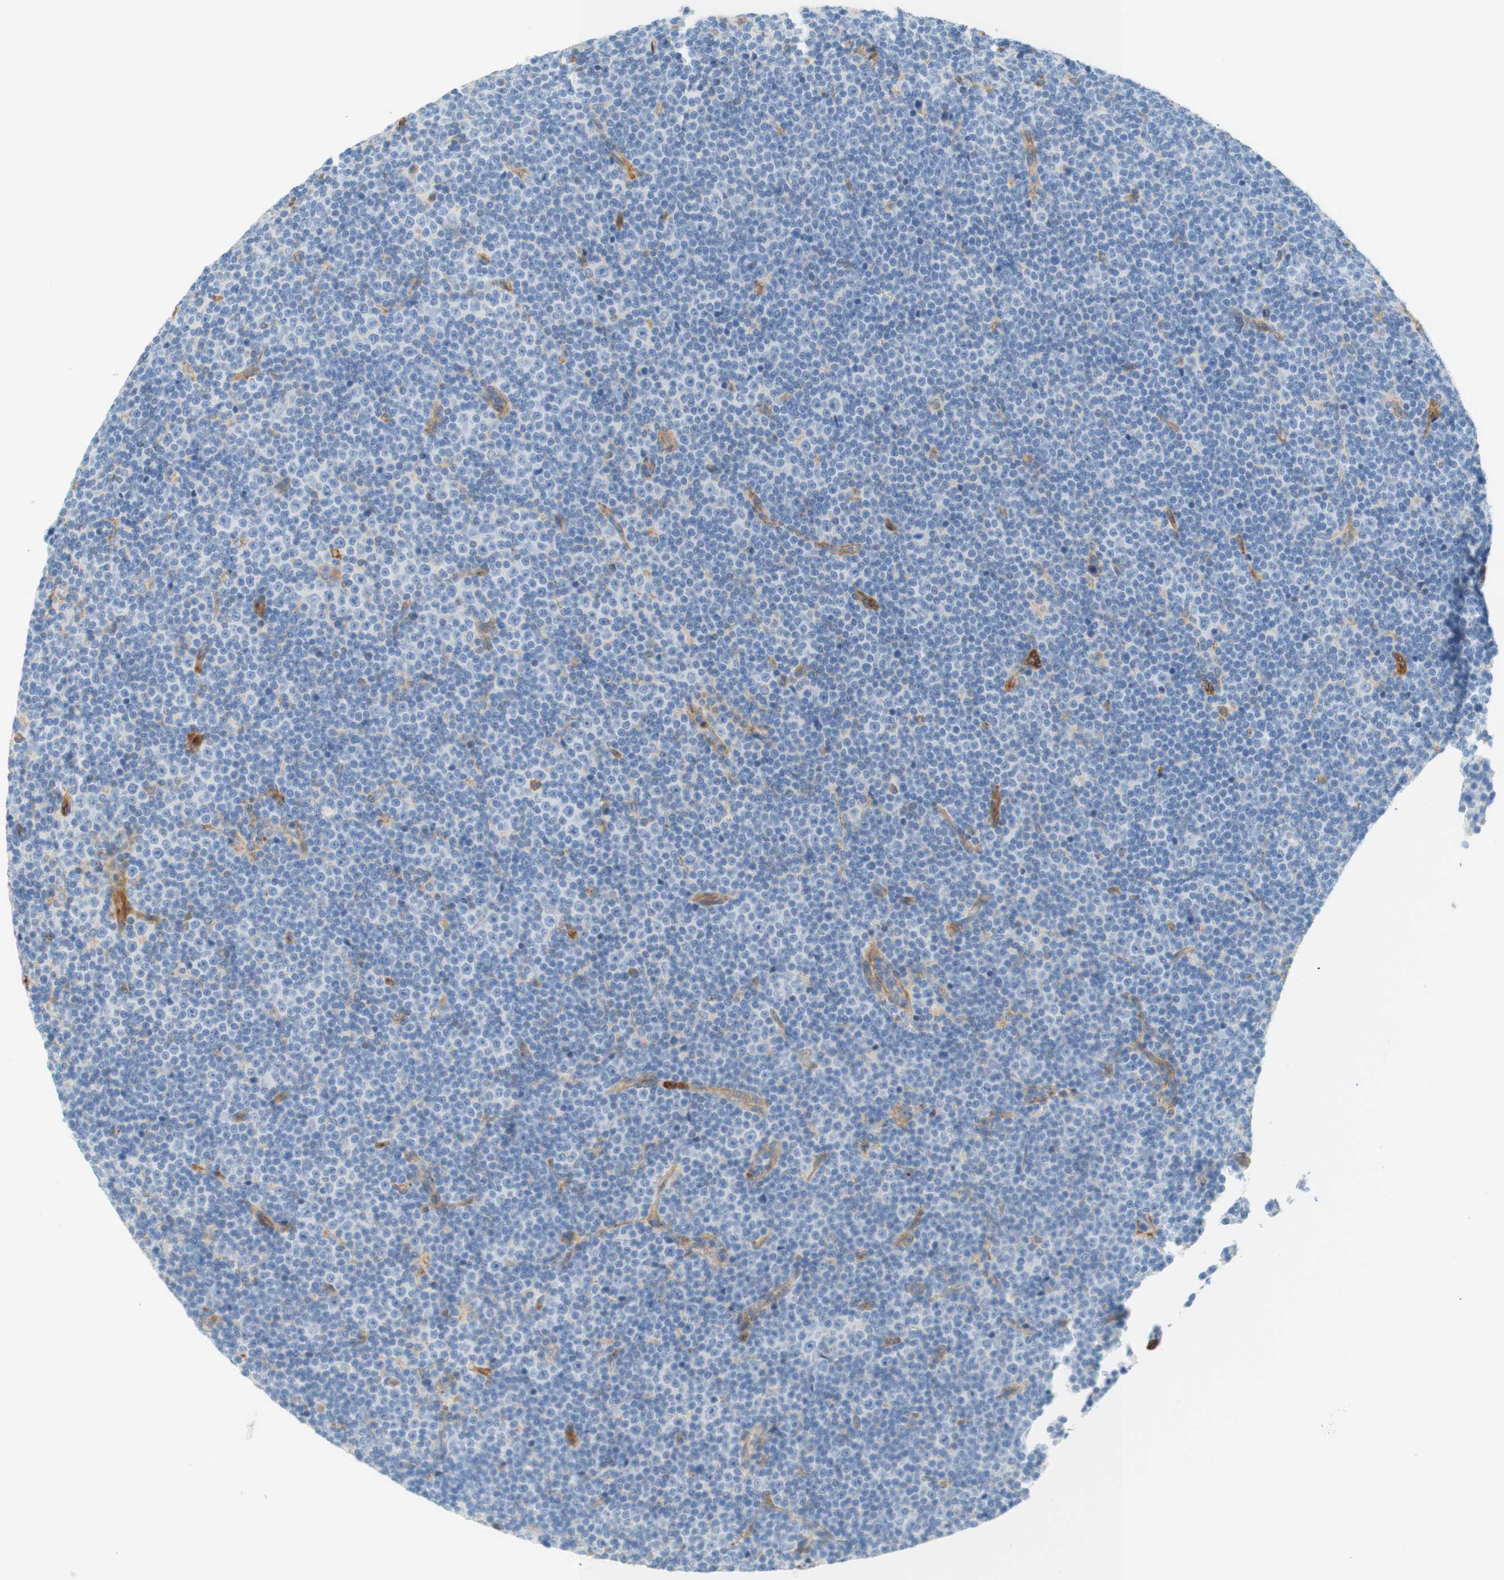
{"staining": {"intensity": "negative", "quantity": "none", "location": "none"}, "tissue": "lymphoma", "cell_type": "Tumor cells", "image_type": "cancer", "snomed": [{"axis": "morphology", "description": "Malignant lymphoma, non-Hodgkin's type, Low grade"}, {"axis": "topography", "description": "Lymph node"}], "caption": "The IHC image has no significant expression in tumor cells of malignant lymphoma, non-Hodgkin's type (low-grade) tissue.", "gene": "STOM", "patient": {"sex": "female", "age": 67}}